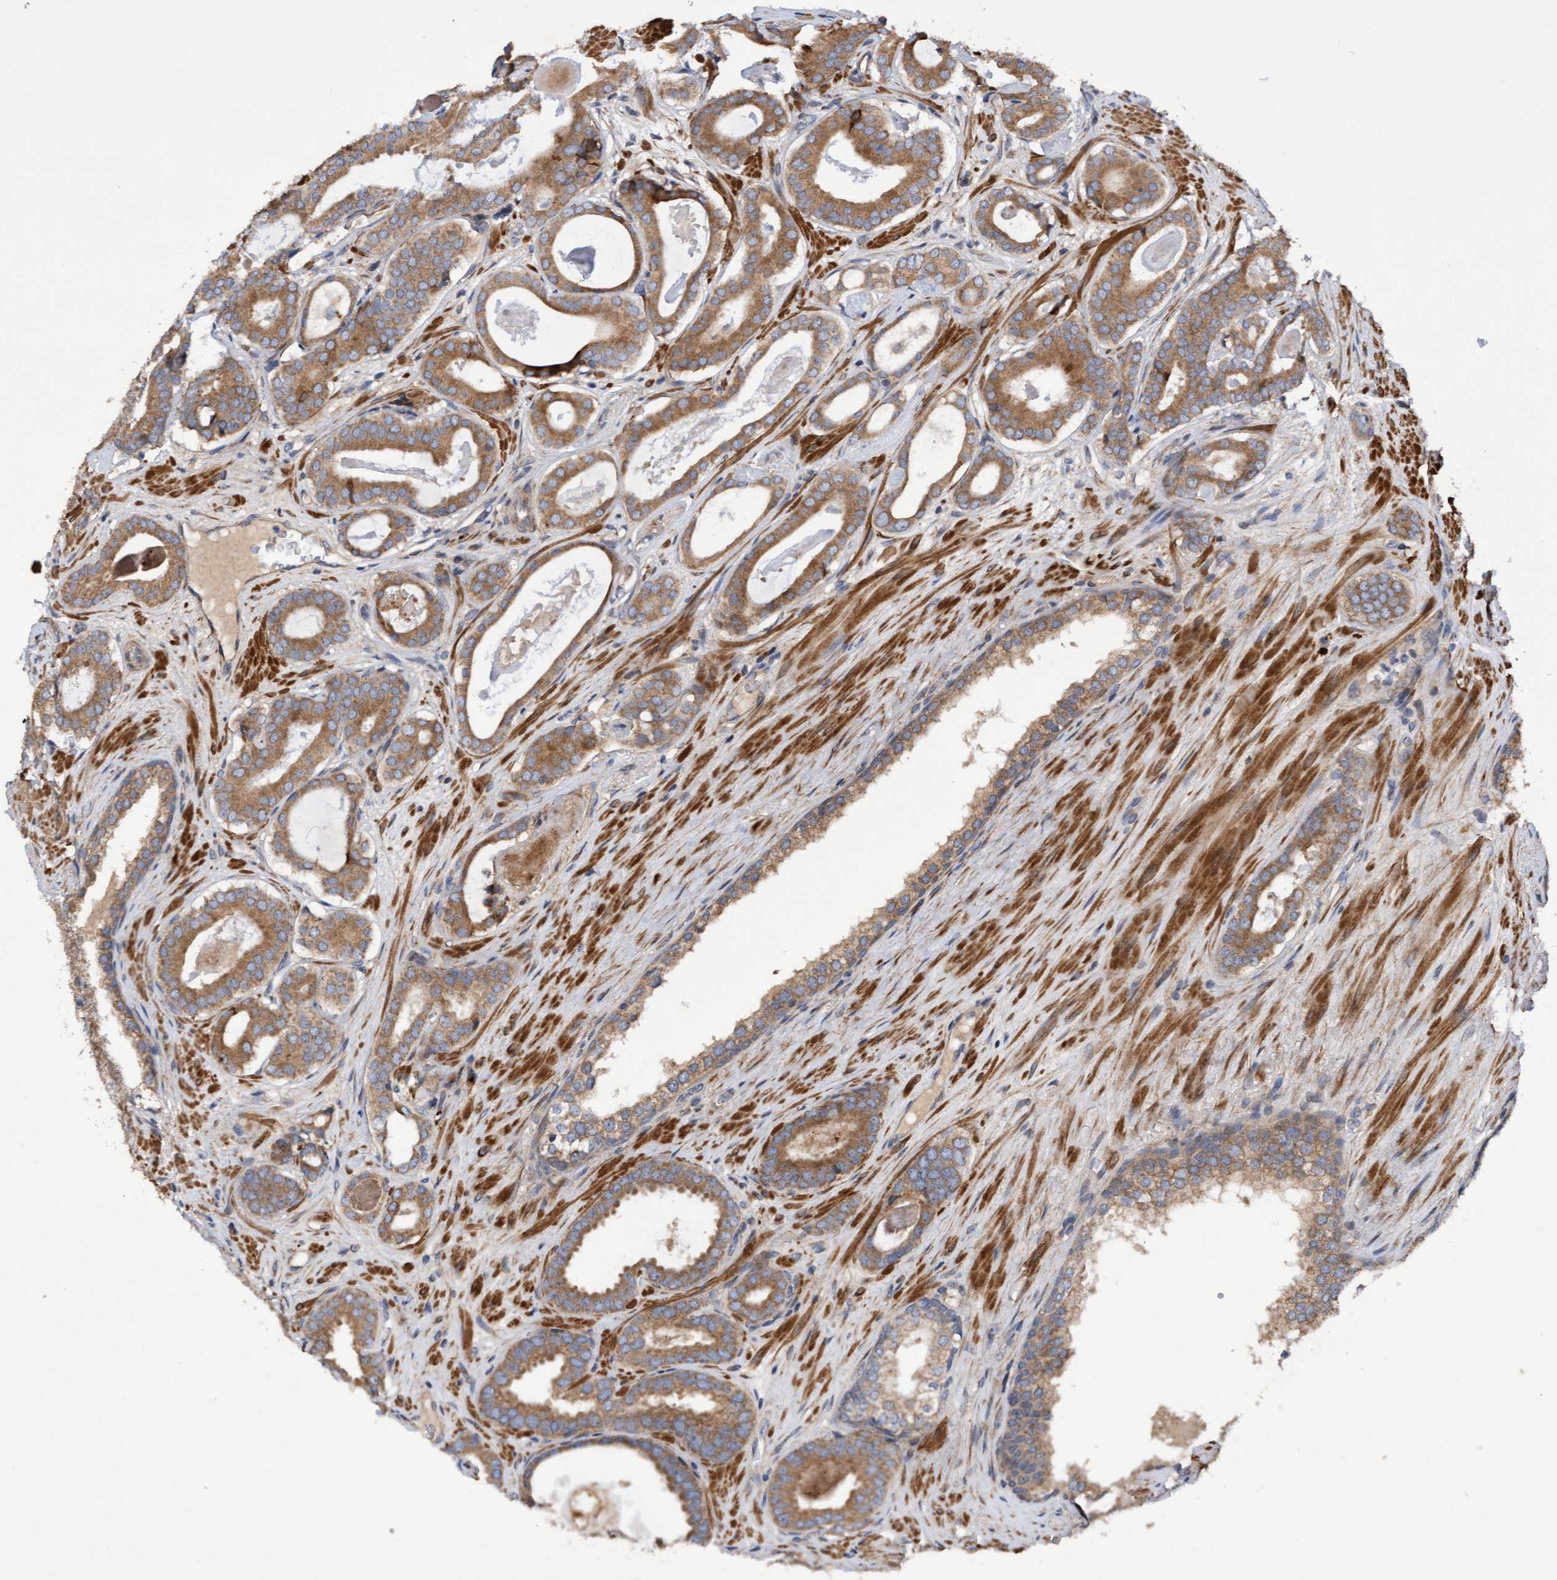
{"staining": {"intensity": "moderate", "quantity": ">75%", "location": "cytoplasmic/membranous"}, "tissue": "prostate cancer", "cell_type": "Tumor cells", "image_type": "cancer", "snomed": [{"axis": "morphology", "description": "Adenocarcinoma, High grade"}, {"axis": "topography", "description": "Prostate"}], "caption": "There is medium levels of moderate cytoplasmic/membranous expression in tumor cells of prostate cancer (high-grade adenocarcinoma), as demonstrated by immunohistochemical staining (brown color).", "gene": "ELP5", "patient": {"sex": "male", "age": 60}}